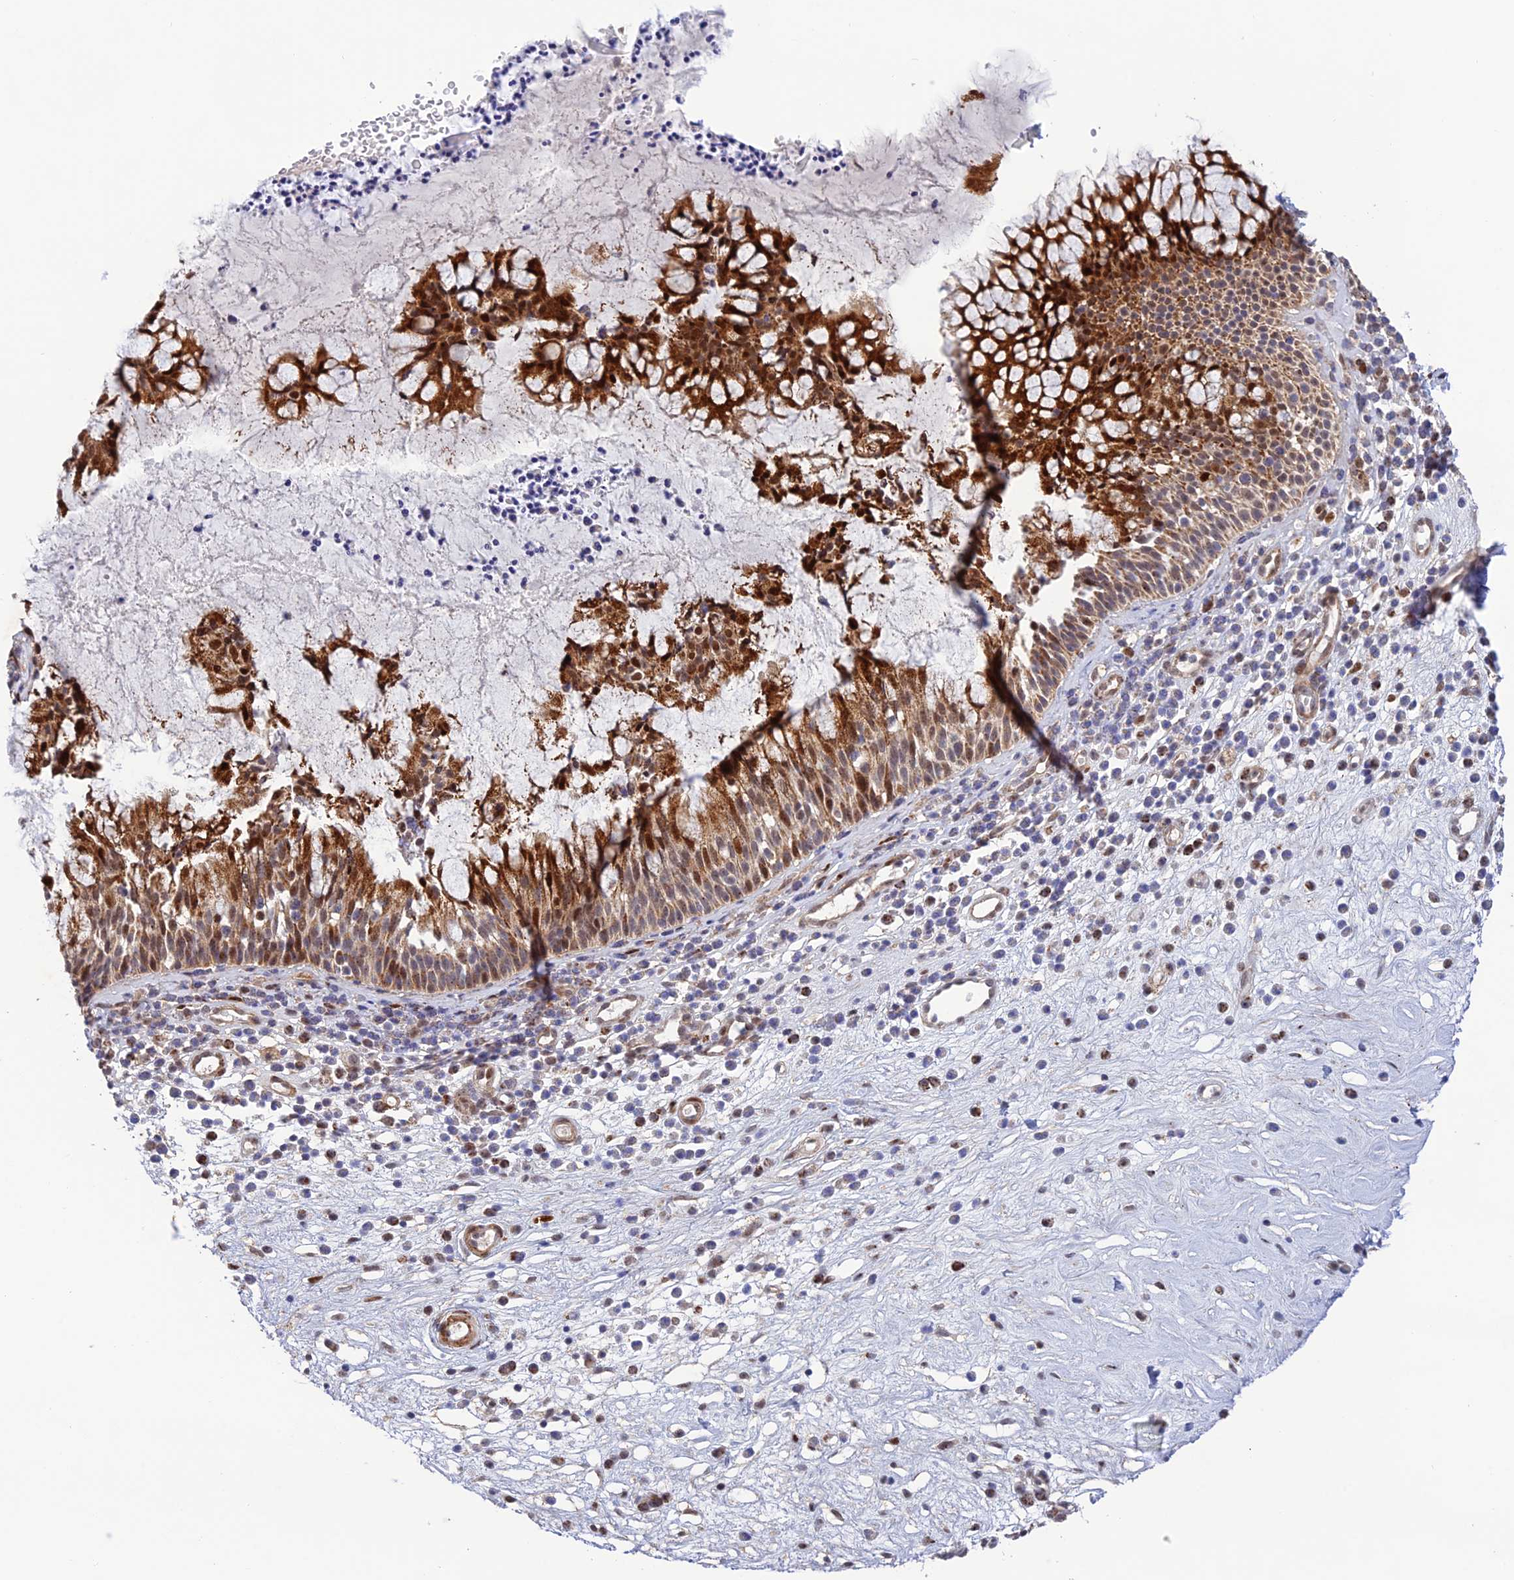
{"staining": {"intensity": "strong", "quantity": ">75%", "location": "cytoplasmic/membranous,nuclear"}, "tissue": "nasopharynx", "cell_type": "Respiratory epithelial cells", "image_type": "normal", "snomed": [{"axis": "morphology", "description": "Normal tissue, NOS"}, {"axis": "morphology", "description": "Inflammation, NOS"}, {"axis": "topography", "description": "Nasopharynx"}], "caption": "This micrograph demonstrates immunohistochemistry staining of unremarkable human nasopharynx, with high strong cytoplasmic/membranous,nuclear positivity in approximately >75% of respiratory epithelial cells.", "gene": "WDR55", "patient": {"sex": "male", "age": 70}}